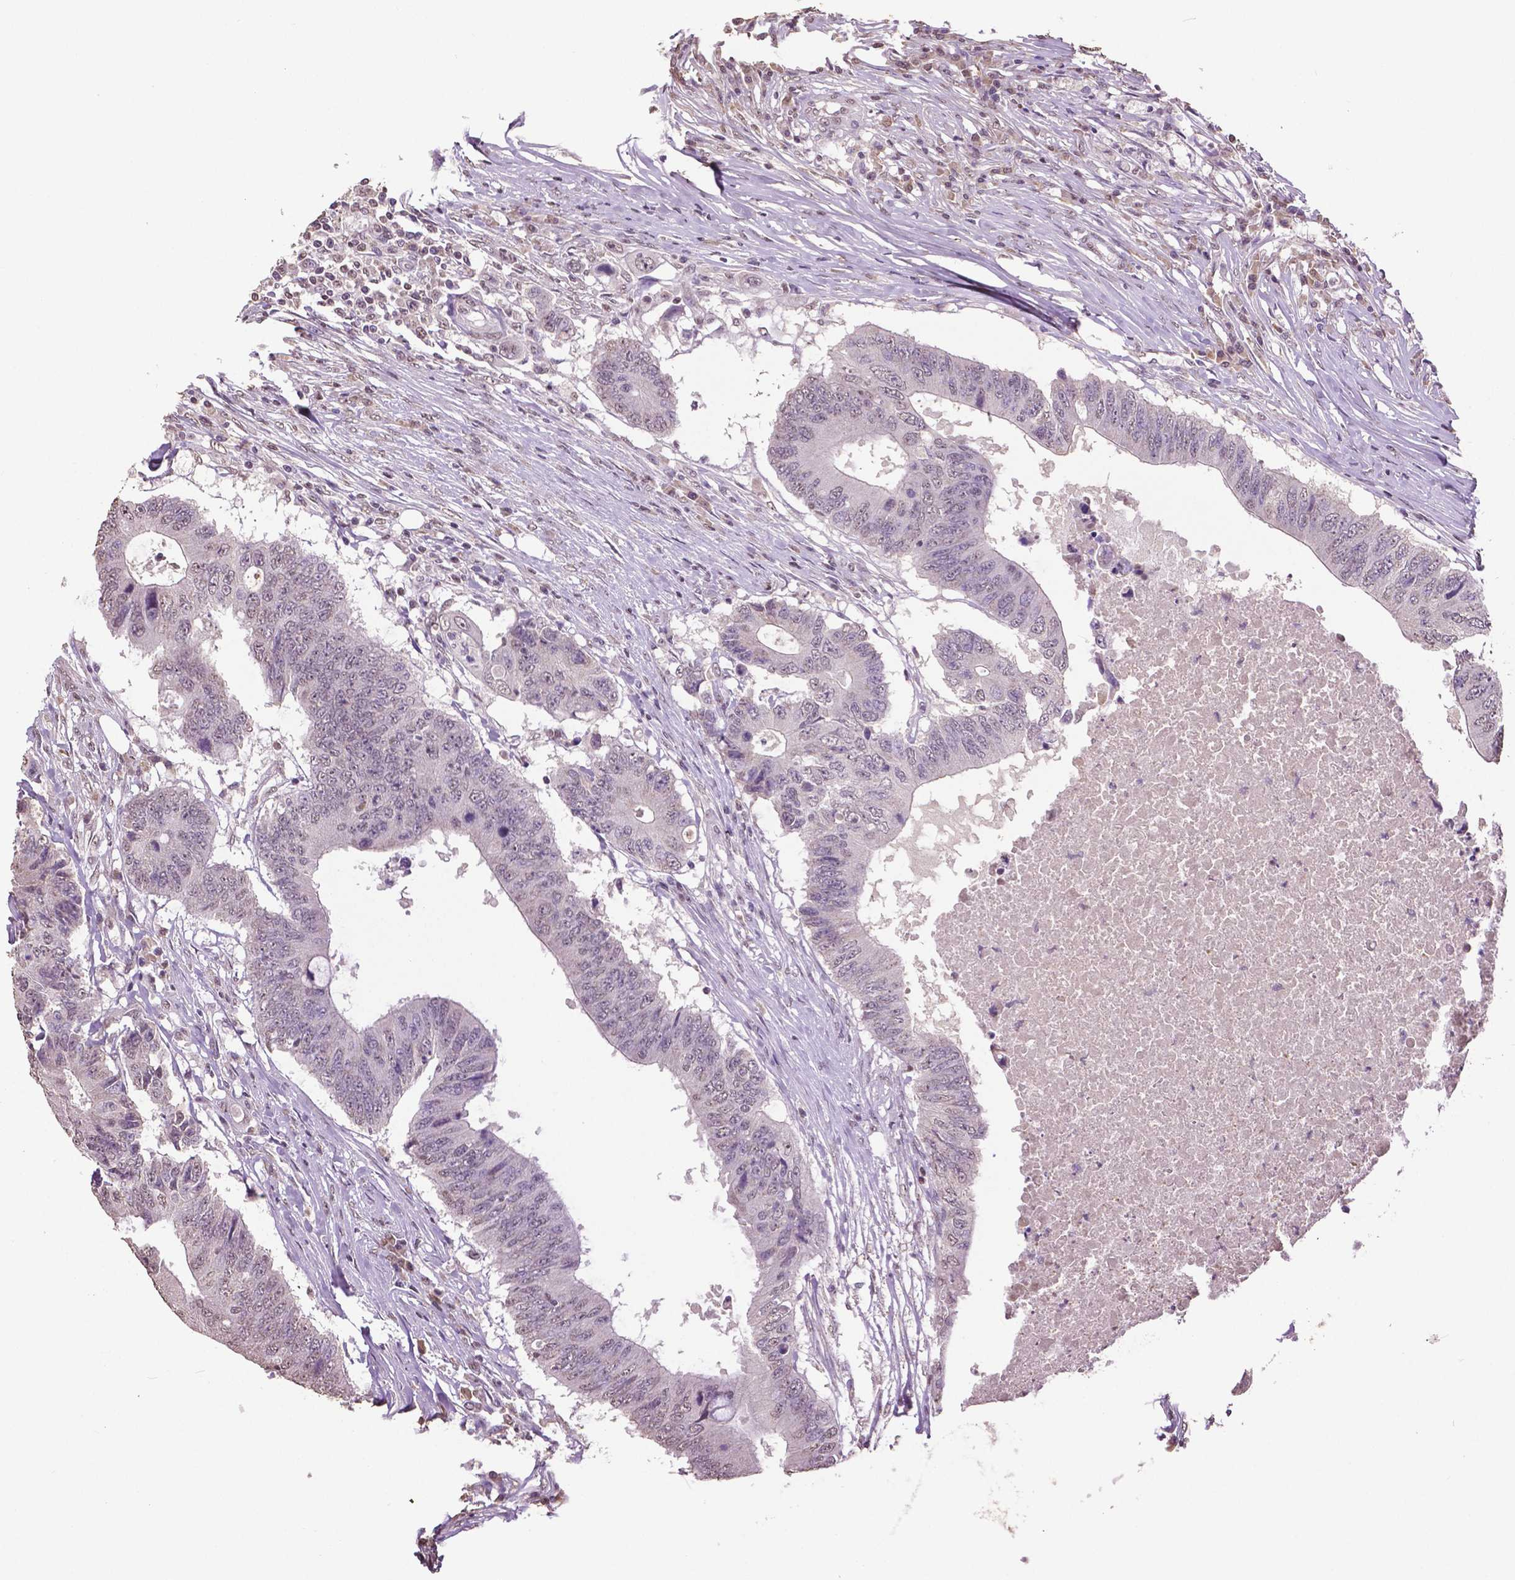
{"staining": {"intensity": "negative", "quantity": "none", "location": "none"}, "tissue": "colorectal cancer", "cell_type": "Tumor cells", "image_type": "cancer", "snomed": [{"axis": "morphology", "description": "Adenocarcinoma, NOS"}, {"axis": "topography", "description": "Colon"}], "caption": "Immunohistochemistry image of neoplastic tissue: human adenocarcinoma (colorectal) stained with DAB shows no significant protein expression in tumor cells.", "gene": "RUNX3", "patient": {"sex": "male", "age": 71}}